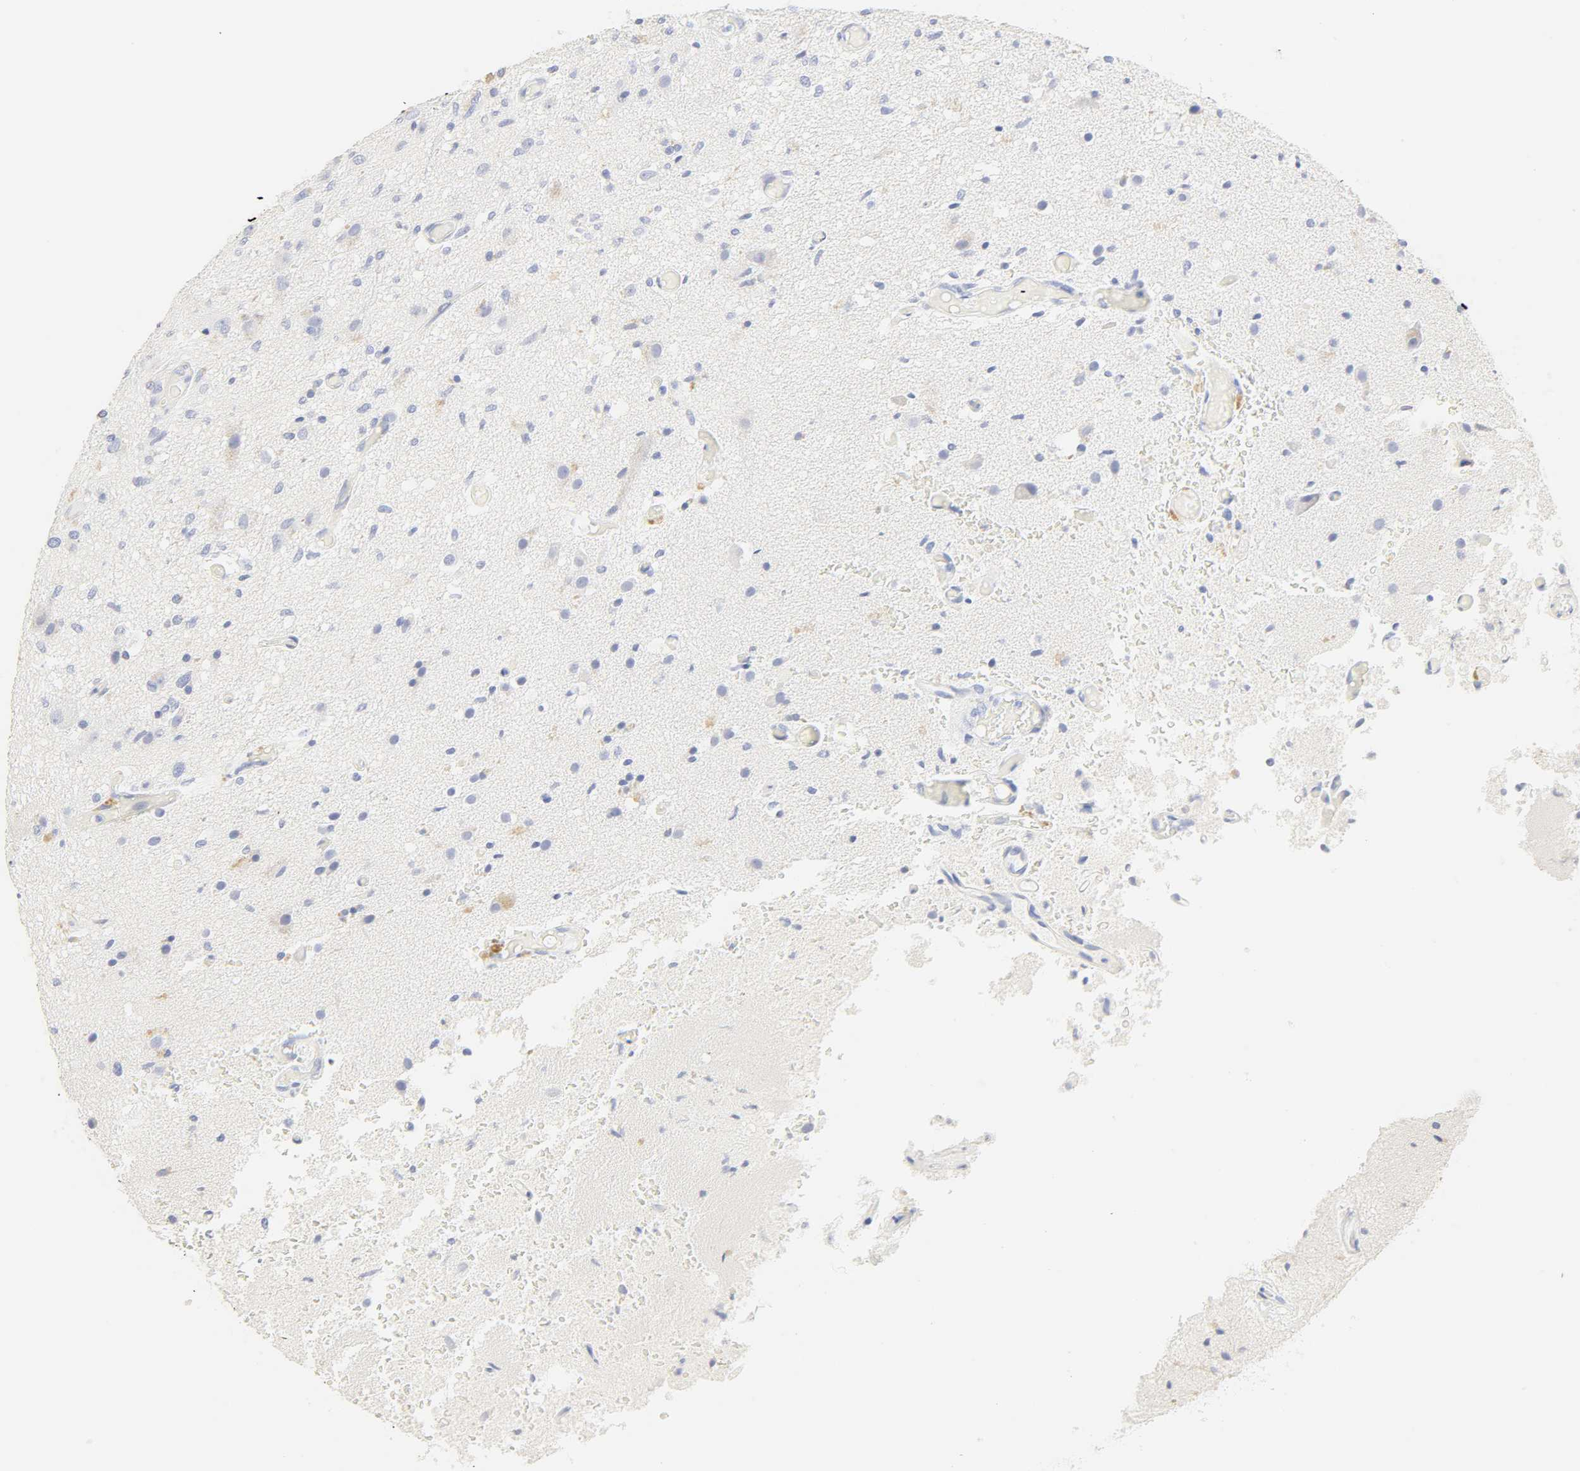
{"staining": {"intensity": "negative", "quantity": "none", "location": "none"}, "tissue": "glioma", "cell_type": "Tumor cells", "image_type": "cancer", "snomed": [{"axis": "morphology", "description": "Normal tissue, NOS"}, {"axis": "morphology", "description": "Glioma, malignant, High grade"}, {"axis": "topography", "description": "Cerebral cortex"}], "caption": "This is an IHC photomicrograph of glioma. There is no expression in tumor cells.", "gene": "SLCO1B3", "patient": {"sex": "male", "age": 77}}